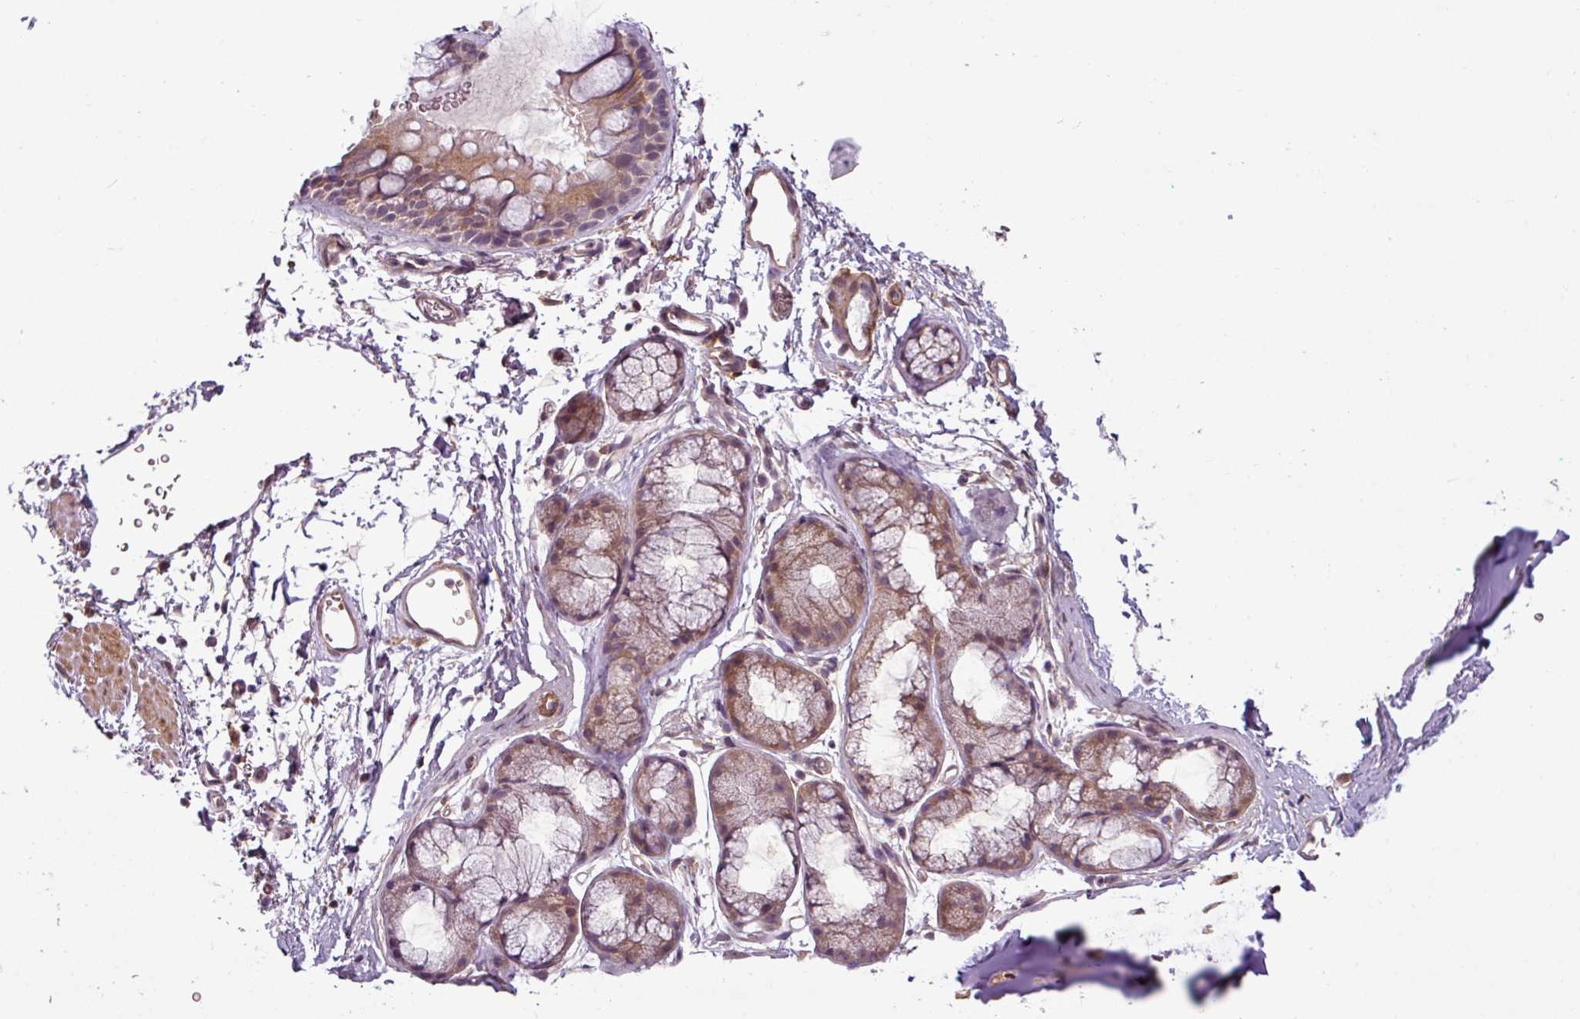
{"staining": {"intensity": "strong", "quantity": ">75%", "location": "cytoplasmic/membranous"}, "tissue": "soft tissue", "cell_type": "Chondrocytes", "image_type": "normal", "snomed": [{"axis": "morphology", "description": "Normal tissue, NOS"}, {"axis": "topography", "description": "Lymph node"}, {"axis": "topography", "description": "Cartilage tissue"}, {"axis": "topography", "description": "Bronchus"}], "caption": "The micrograph exhibits staining of normal soft tissue, revealing strong cytoplasmic/membranous protein positivity (brown color) within chondrocytes. The staining was performed using DAB to visualize the protein expression in brown, while the nuclei were stained in blue with hematoxylin (Magnification: 20x).", "gene": "SH3BGRL", "patient": {"sex": "female", "age": 70}}